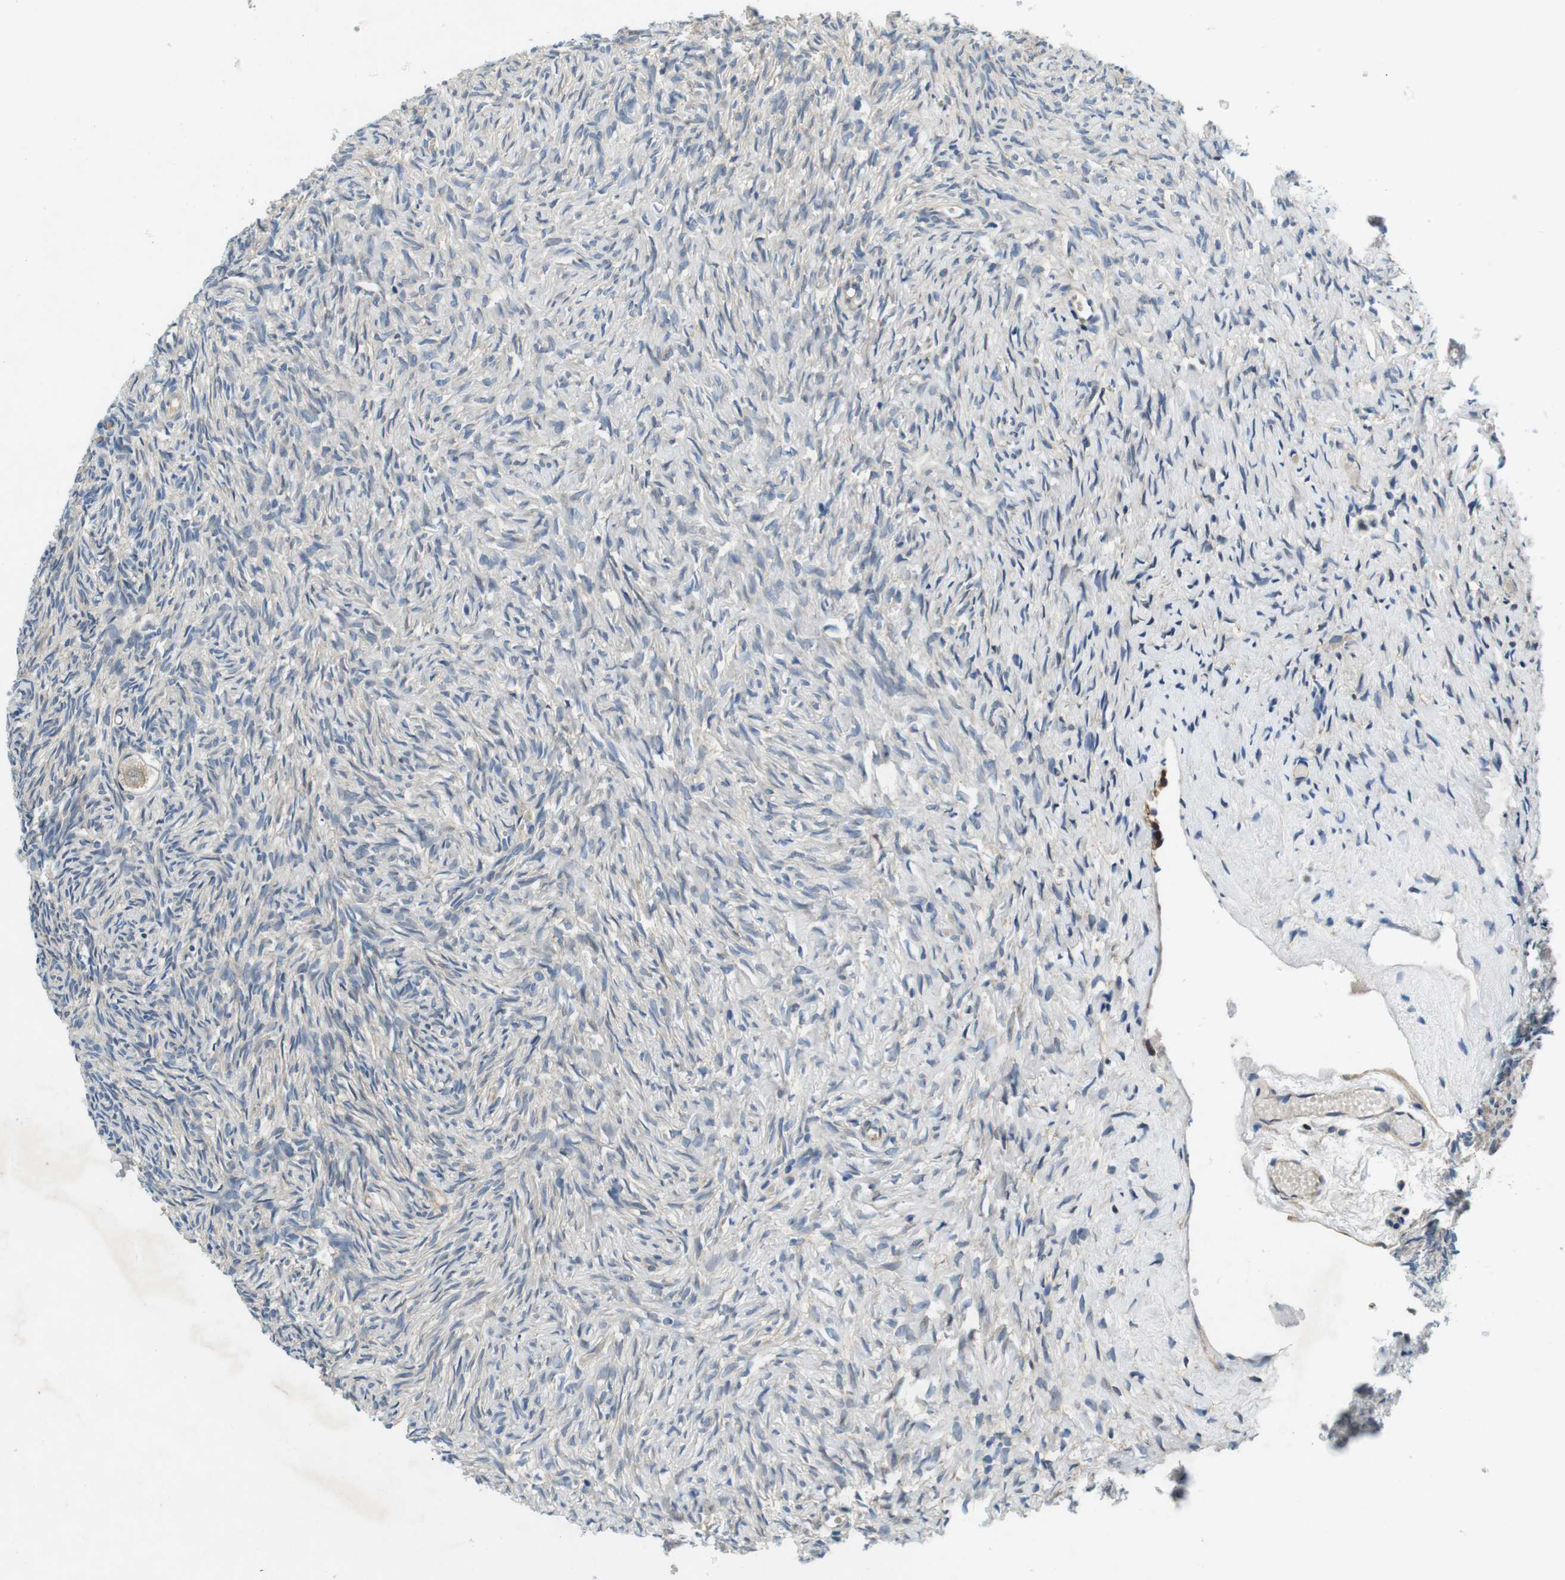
{"staining": {"intensity": "weak", "quantity": "<25%", "location": "cytoplasmic/membranous"}, "tissue": "ovary", "cell_type": "Ovarian stroma cells", "image_type": "normal", "snomed": [{"axis": "morphology", "description": "Normal tissue, NOS"}, {"axis": "topography", "description": "Ovary"}], "caption": "DAB immunohistochemical staining of unremarkable human ovary demonstrates no significant positivity in ovarian stroma cells. Brightfield microscopy of immunohistochemistry stained with DAB (3,3'-diaminobenzidine) (brown) and hematoxylin (blue), captured at high magnification.", "gene": "DTNA", "patient": {"sex": "female", "age": 35}}